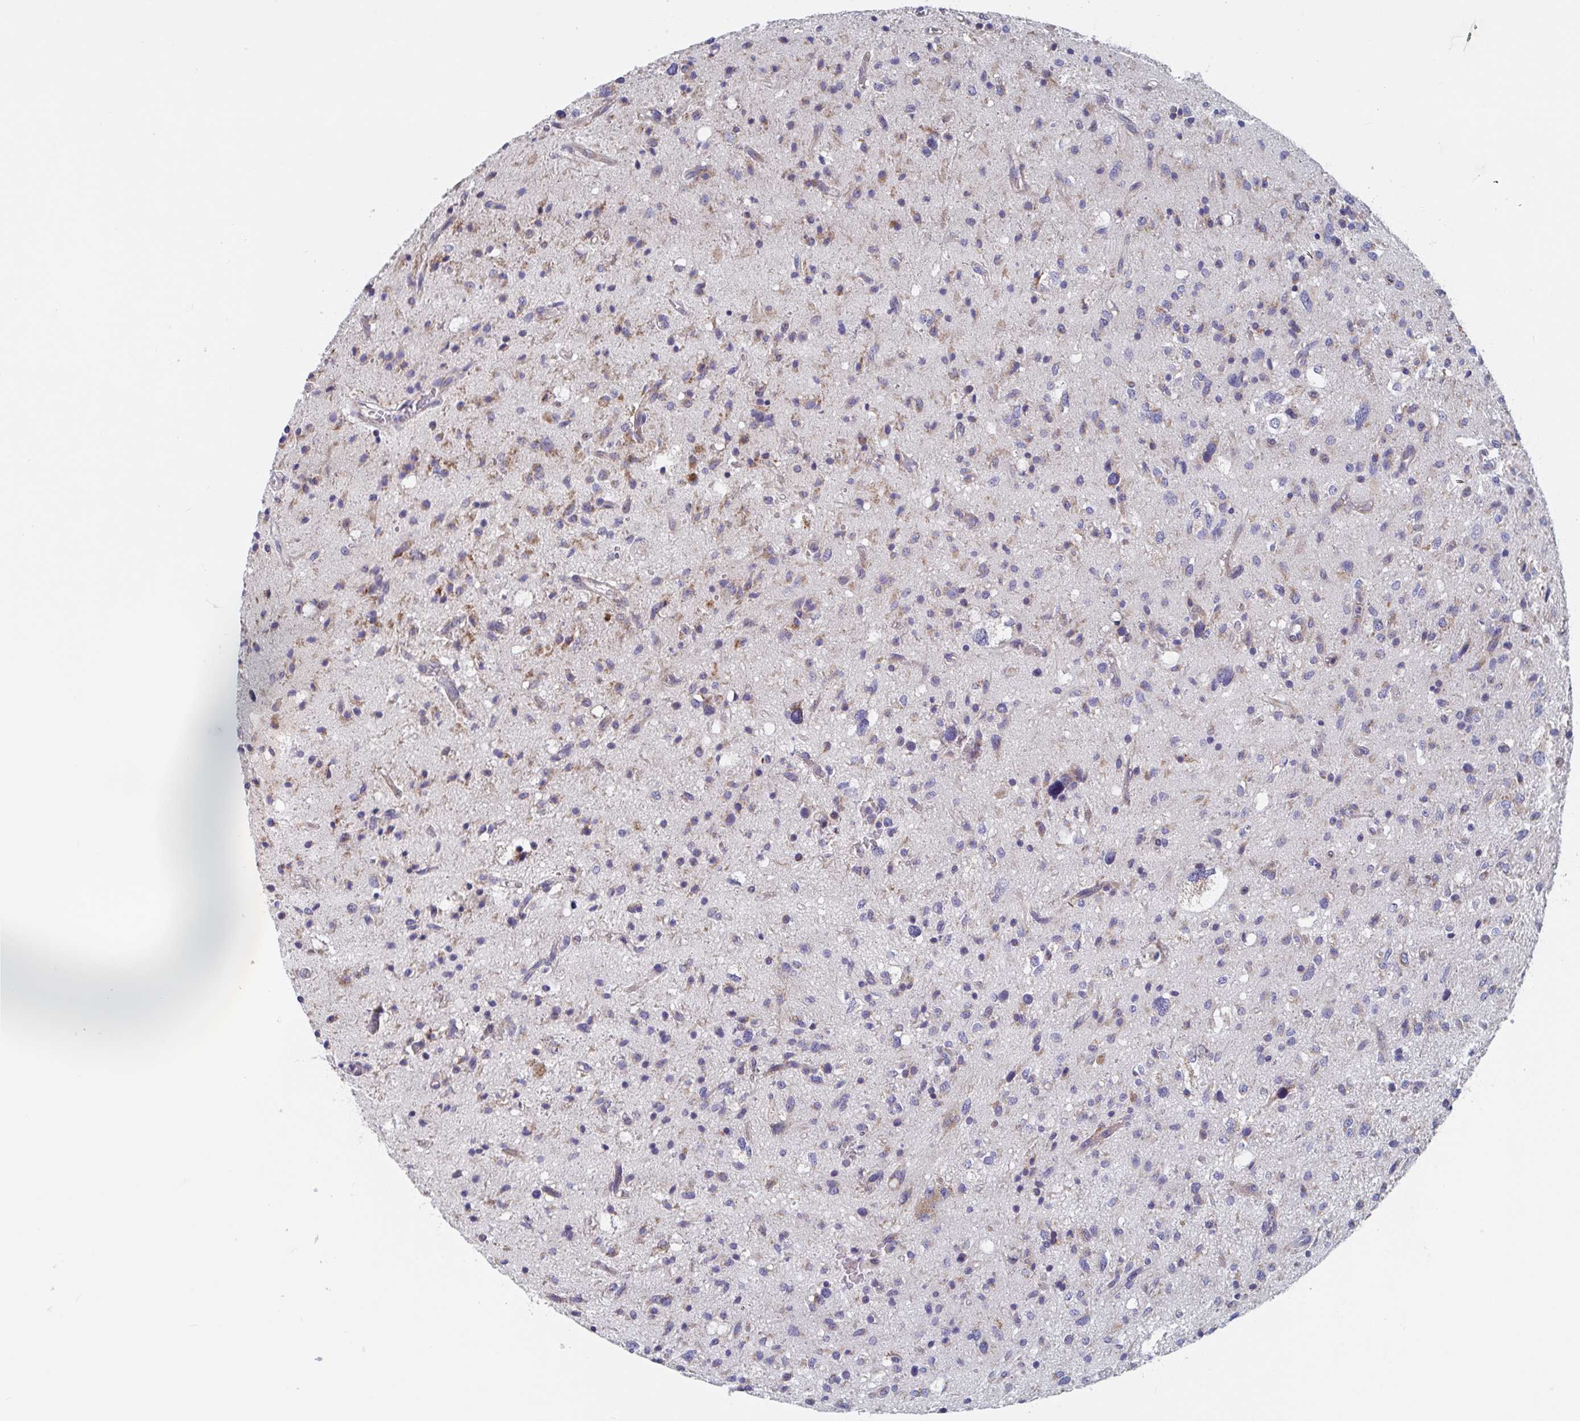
{"staining": {"intensity": "moderate", "quantity": "<25%", "location": "cytoplasmic/membranous"}, "tissue": "glioma", "cell_type": "Tumor cells", "image_type": "cancer", "snomed": [{"axis": "morphology", "description": "Glioma, malignant, Low grade"}, {"axis": "topography", "description": "Brain"}], "caption": "High-magnification brightfield microscopy of glioma stained with DAB (3,3'-diaminobenzidine) (brown) and counterstained with hematoxylin (blue). tumor cells exhibit moderate cytoplasmic/membranous positivity is present in approximately<25% of cells.", "gene": "MRPL53", "patient": {"sex": "female", "age": 58}}